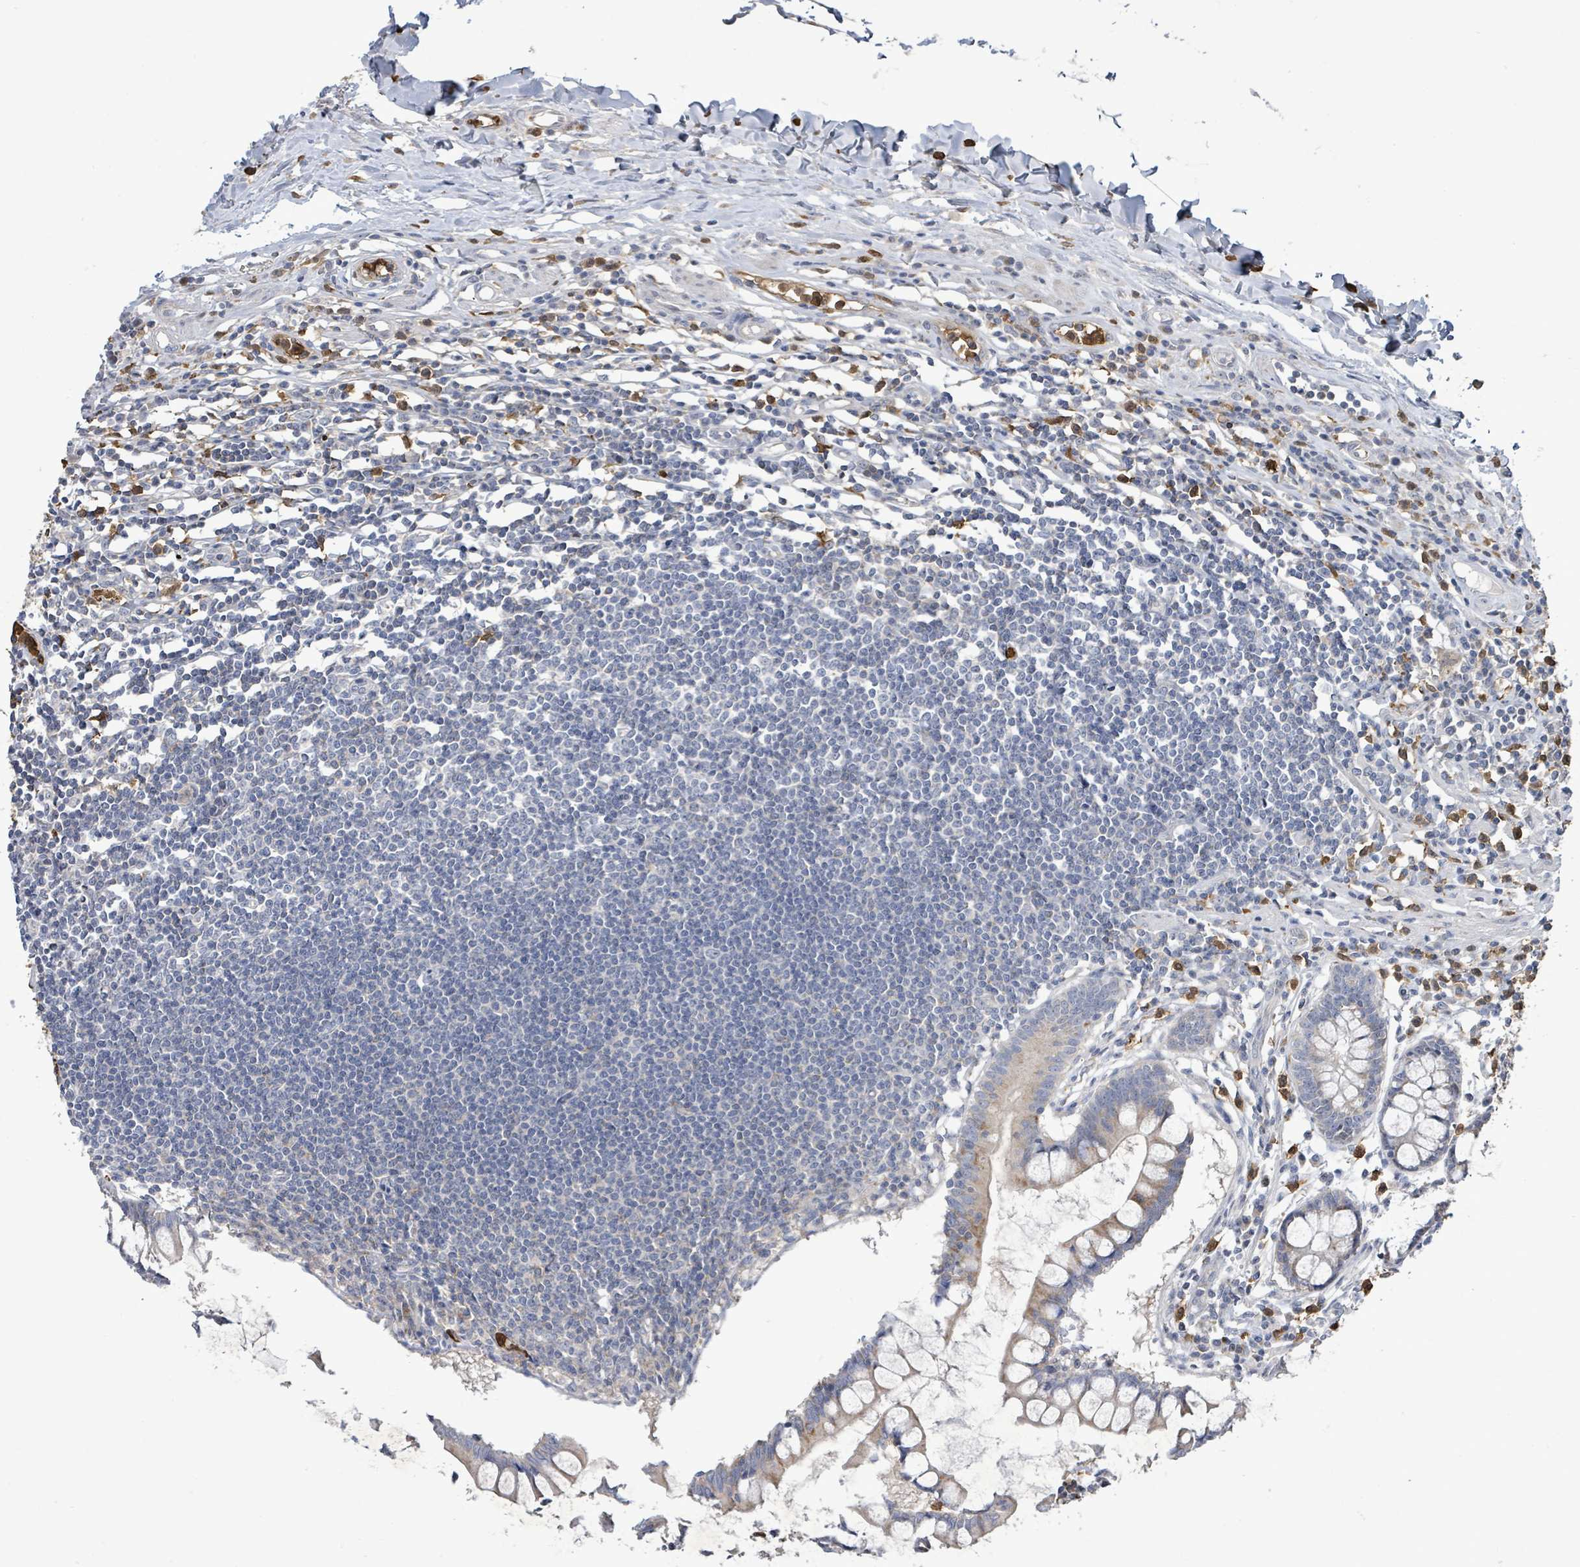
{"staining": {"intensity": "moderate", "quantity": ">75%", "location": "cytoplasmic/membranous"}, "tissue": "colon", "cell_type": "Endothelial cells", "image_type": "normal", "snomed": [{"axis": "morphology", "description": "Normal tissue, NOS"}, {"axis": "morphology", "description": "Adenocarcinoma, NOS"}, {"axis": "topography", "description": "Colon"}], "caption": "Normal colon displays moderate cytoplasmic/membranous positivity in about >75% of endothelial cells, visualized by immunohistochemistry.", "gene": "FAM210A", "patient": {"sex": "female", "age": 55}}